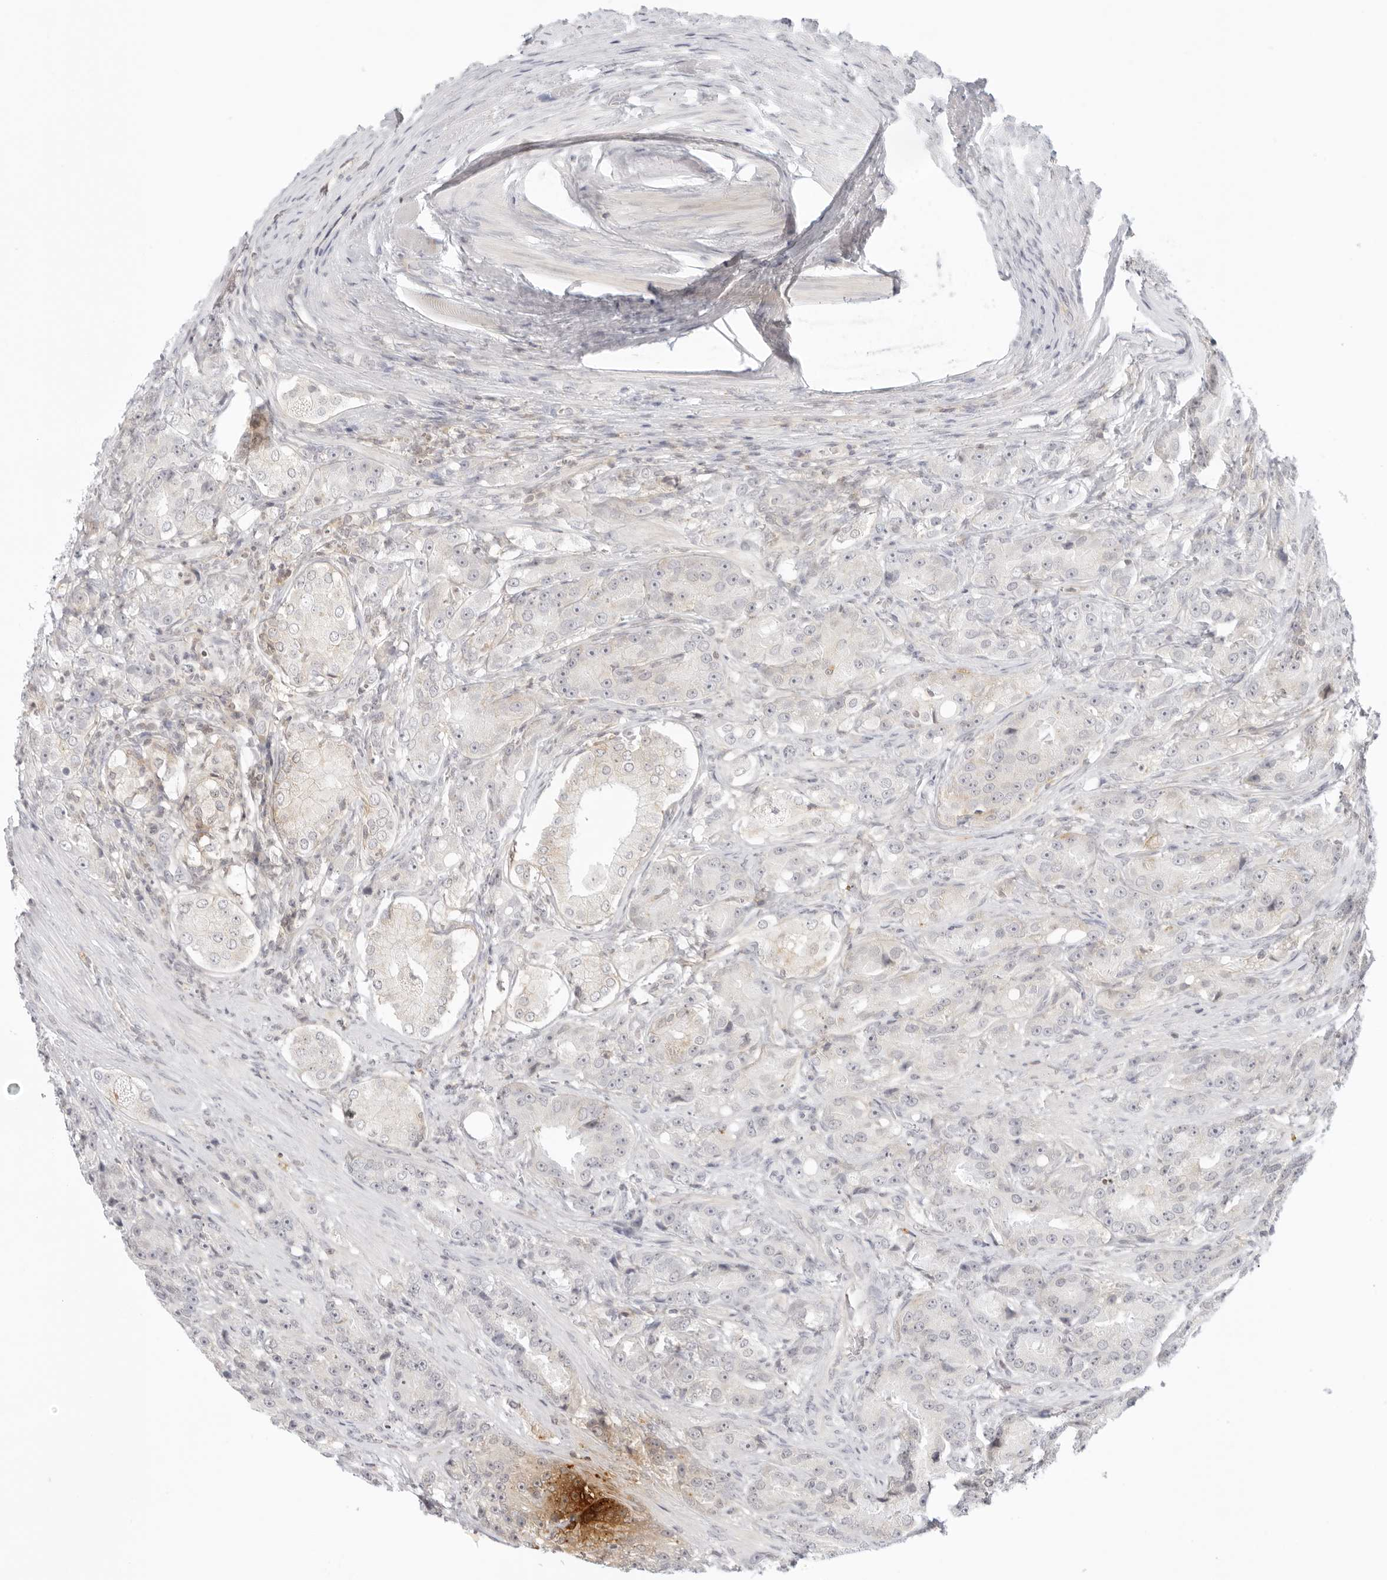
{"staining": {"intensity": "weak", "quantity": "<25%", "location": "cytoplasmic/membranous"}, "tissue": "prostate cancer", "cell_type": "Tumor cells", "image_type": "cancer", "snomed": [{"axis": "morphology", "description": "Adenocarcinoma, High grade"}, {"axis": "topography", "description": "Prostate"}], "caption": "Immunohistochemistry (IHC) micrograph of adenocarcinoma (high-grade) (prostate) stained for a protein (brown), which shows no expression in tumor cells. (DAB immunohistochemistry (IHC), high magnification).", "gene": "TNFRSF14", "patient": {"sex": "male", "age": 60}}